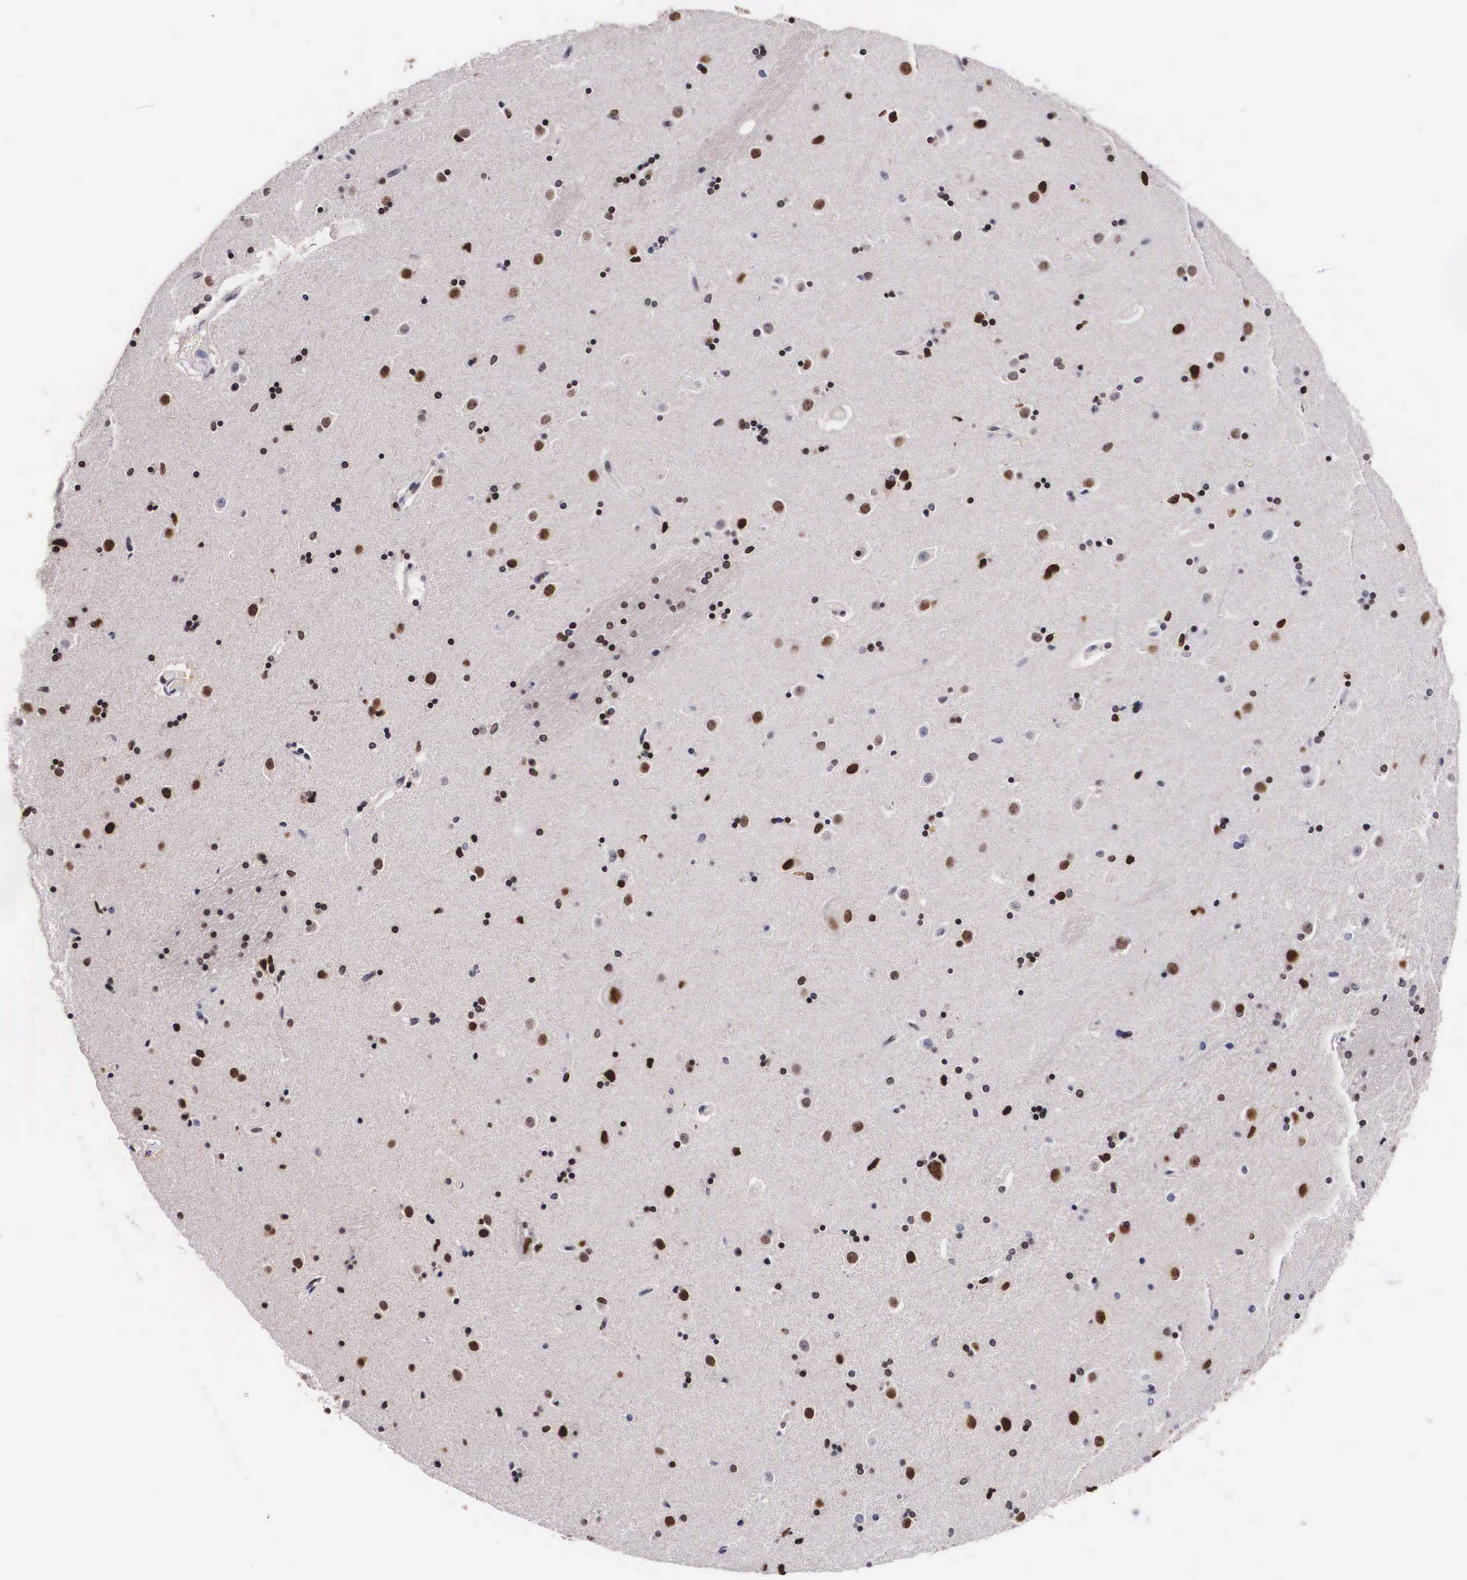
{"staining": {"intensity": "moderate", "quantity": "25%-75%", "location": "nuclear"}, "tissue": "caudate", "cell_type": "Glial cells", "image_type": "normal", "snomed": [{"axis": "morphology", "description": "Normal tissue, NOS"}, {"axis": "topography", "description": "Lateral ventricle wall"}], "caption": "Benign caudate exhibits moderate nuclear staining in approximately 25%-75% of glial cells, visualized by immunohistochemistry. The staining was performed using DAB to visualize the protein expression in brown, while the nuclei were stained in blue with hematoxylin (Magnification: 20x).", "gene": "KHDRBS3", "patient": {"sex": "female", "age": 54}}